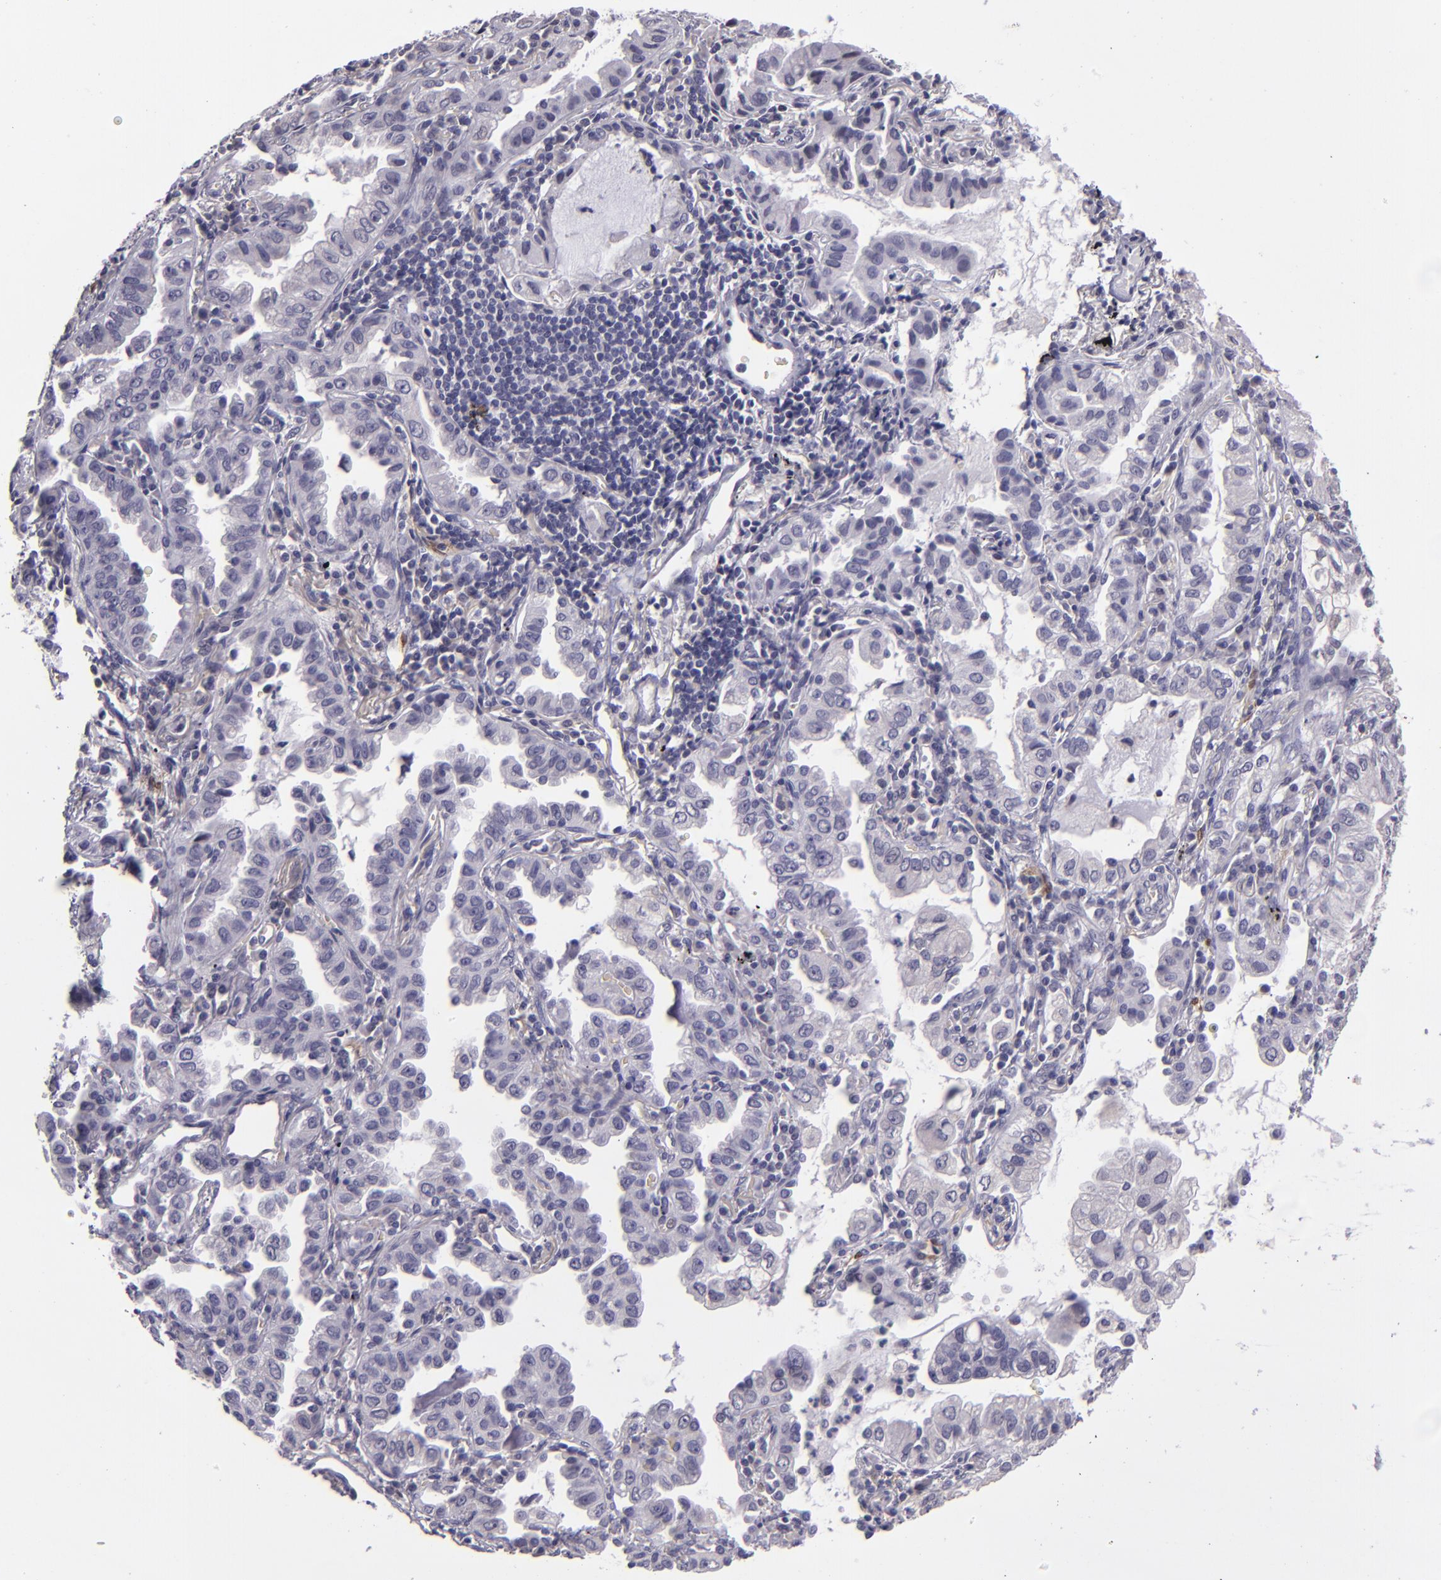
{"staining": {"intensity": "negative", "quantity": "none", "location": "none"}, "tissue": "lung cancer", "cell_type": "Tumor cells", "image_type": "cancer", "snomed": [{"axis": "morphology", "description": "Adenocarcinoma, NOS"}, {"axis": "topography", "description": "Lung"}], "caption": "A photomicrograph of human lung adenocarcinoma is negative for staining in tumor cells. The staining is performed using DAB (3,3'-diaminobenzidine) brown chromogen with nuclei counter-stained in using hematoxylin.", "gene": "SNCB", "patient": {"sex": "female", "age": 50}}